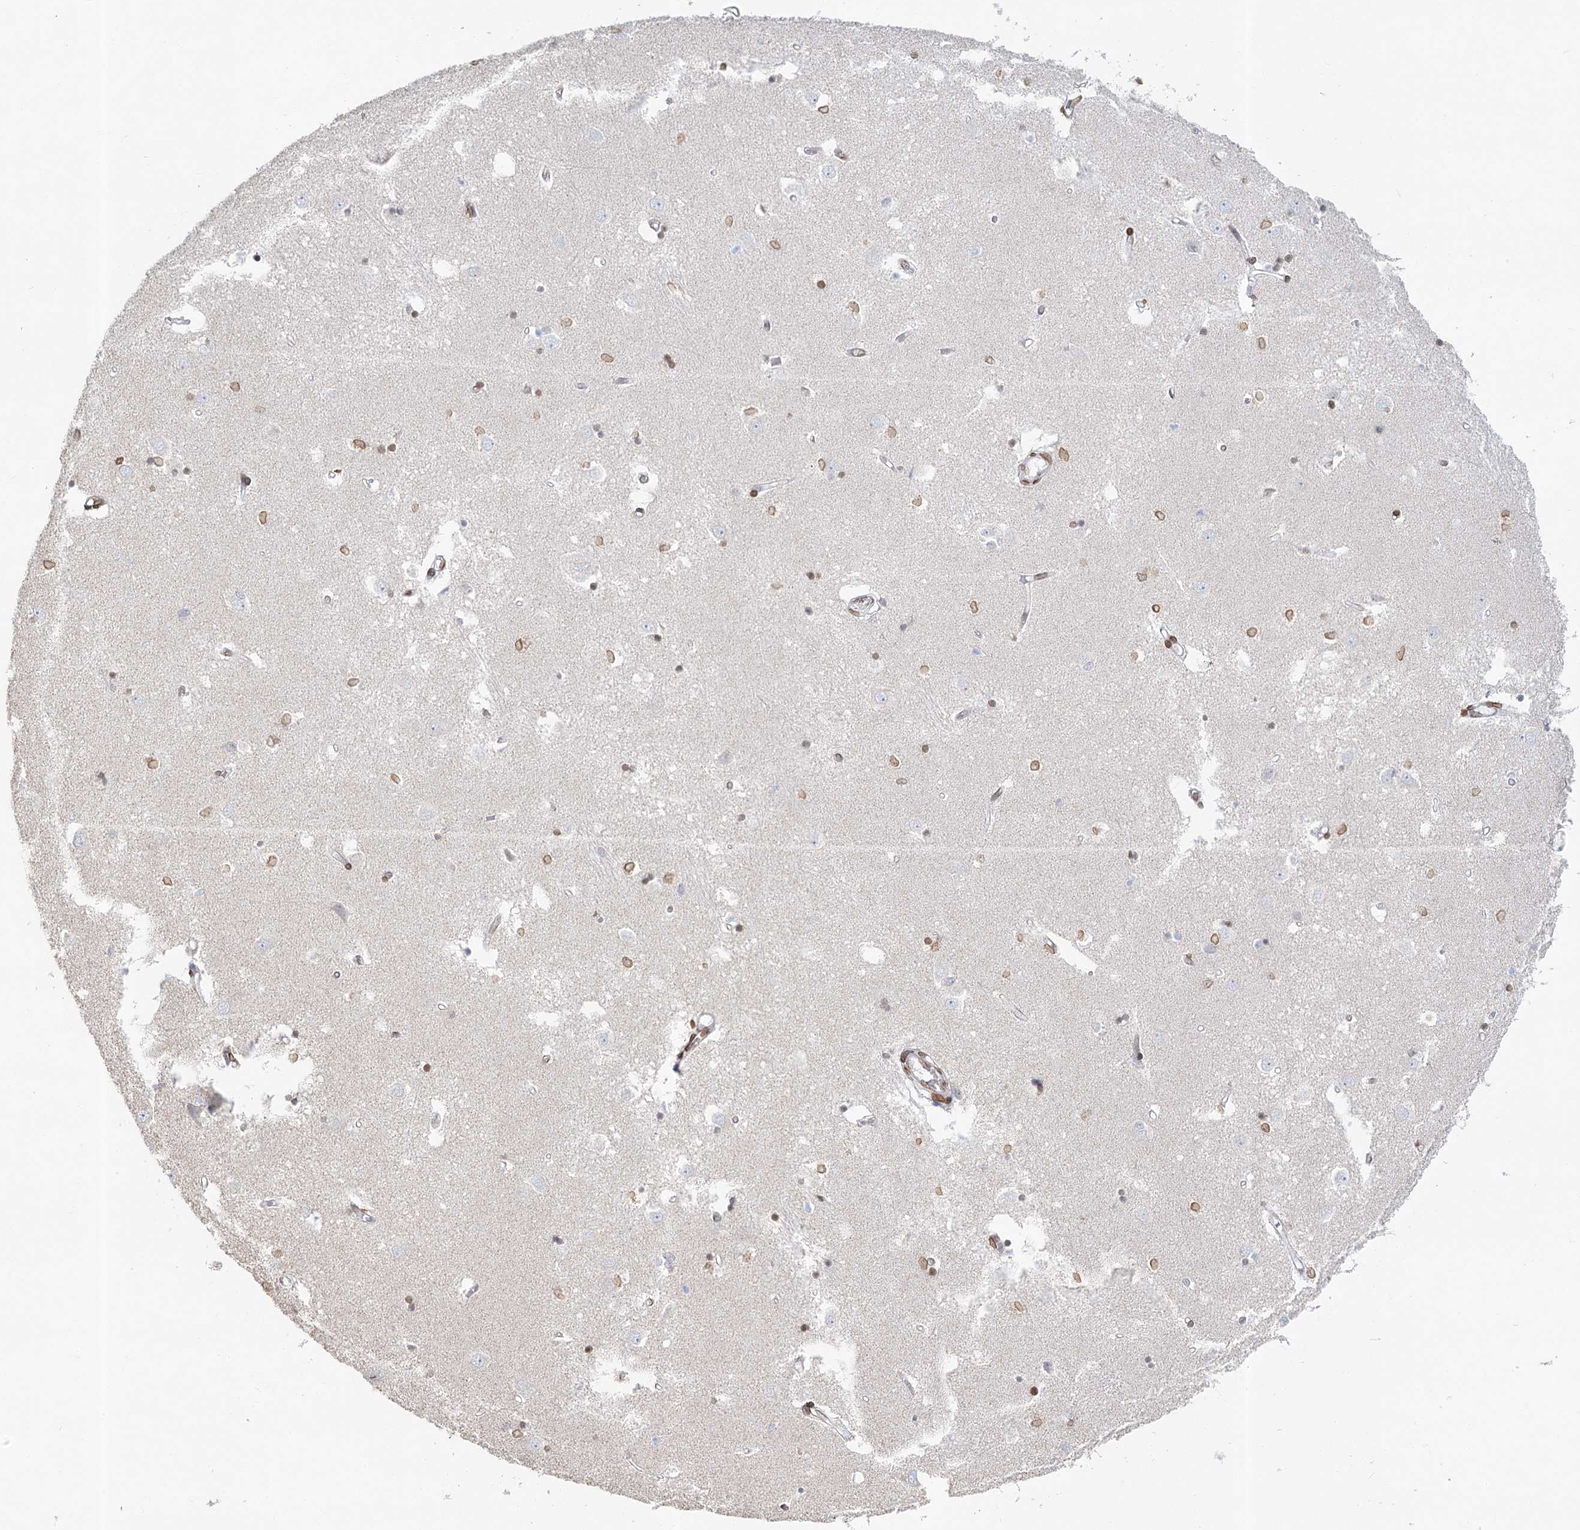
{"staining": {"intensity": "moderate", "quantity": ">75%", "location": "nuclear"}, "tissue": "caudate", "cell_type": "Glial cells", "image_type": "normal", "snomed": [{"axis": "morphology", "description": "Normal tissue, NOS"}, {"axis": "topography", "description": "Lateral ventricle wall"}], "caption": "A brown stain shows moderate nuclear expression of a protein in glial cells of benign human caudate.", "gene": "VWA5A", "patient": {"sex": "male", "age": 45}}